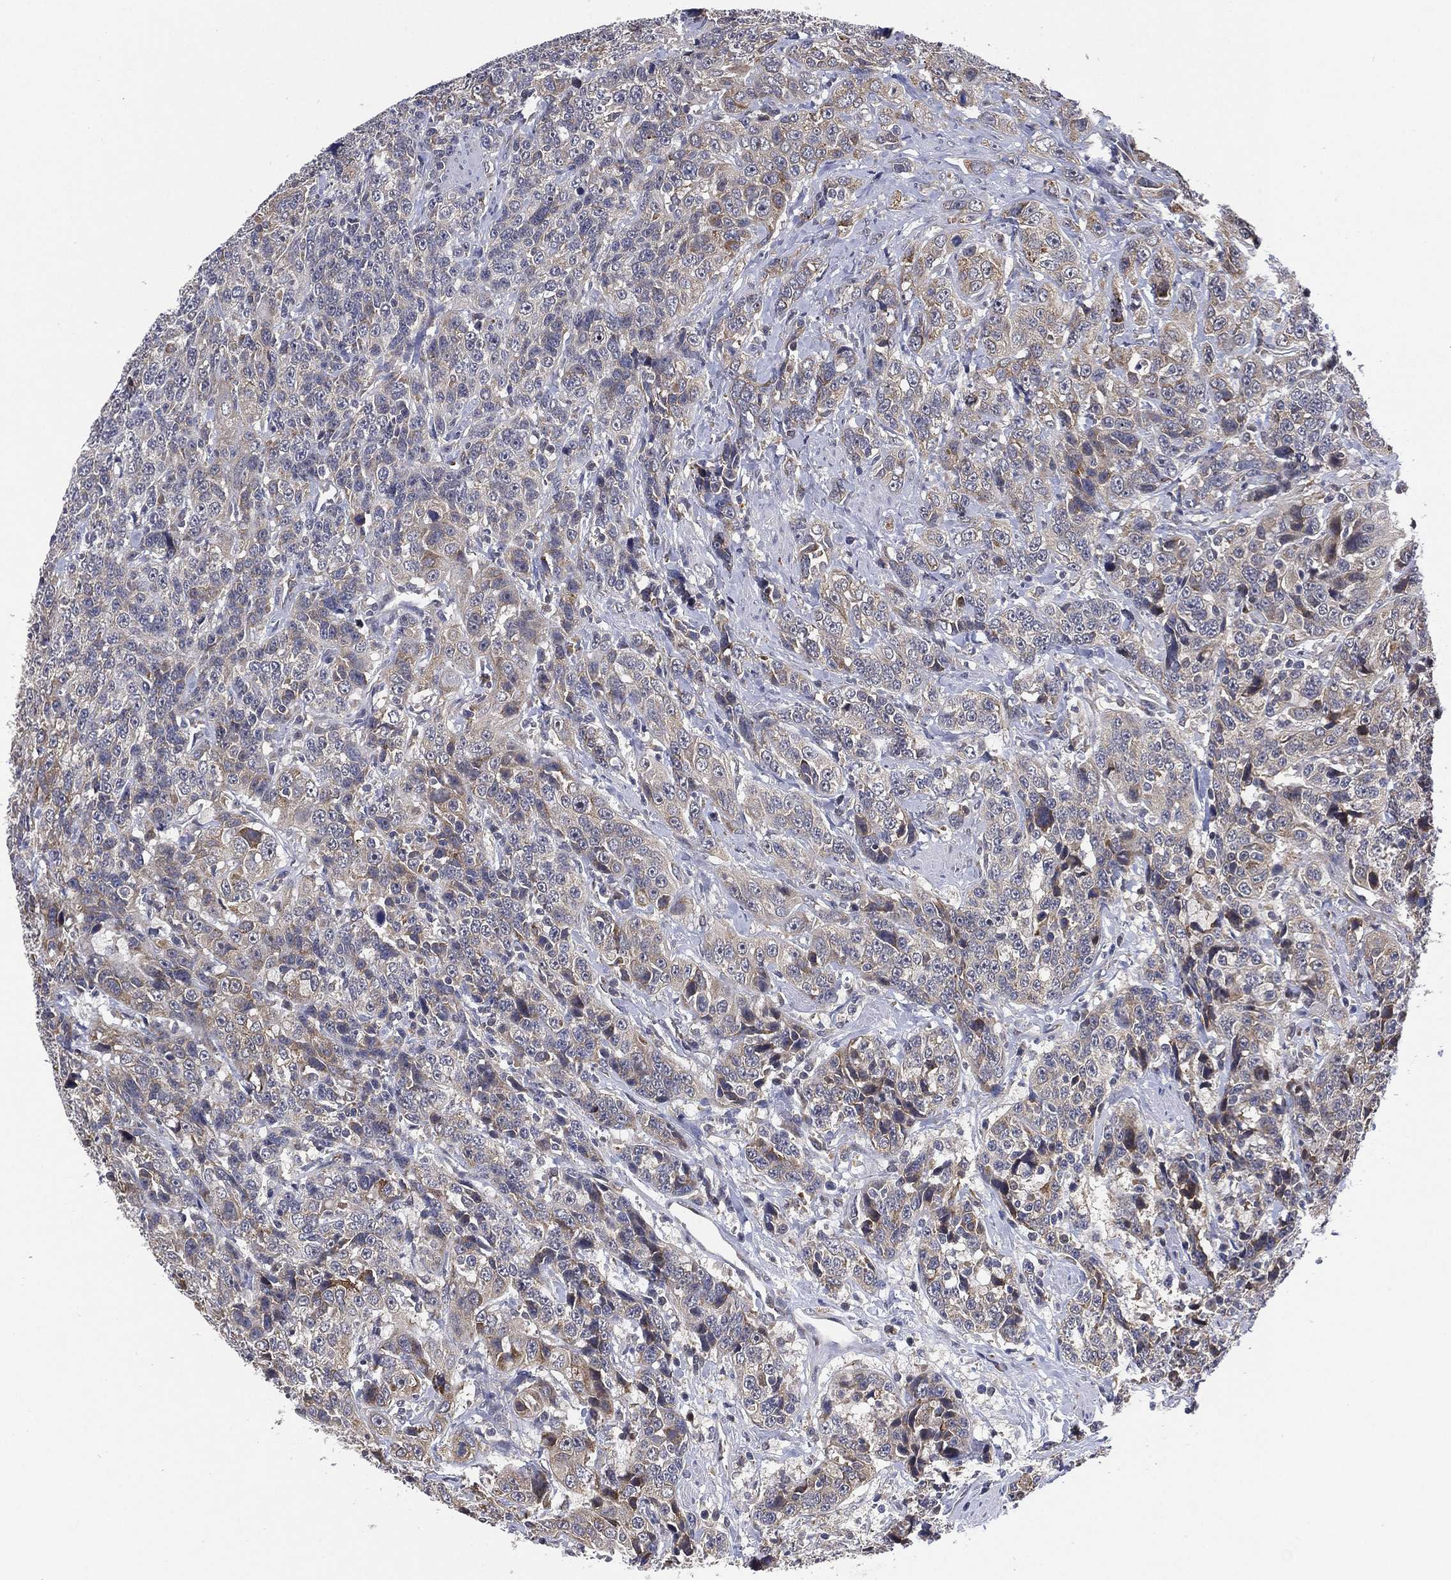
{"staining": {"intensity": "weak", "quantity": "<25%", "location": "cytoplasmic/membranous"}, "tissue": "urothelial cancer", "cell_type": "Tumor cells", "image_type": "cancer", "snomed": [{"axis": "morphology", "description": "Urothelial carcinoma, NOS"}, {"axis": "morphology", "description": "Urothelial carcinoma, High grade"}, {"axis": "topography", "description": "Urinary bladder"}], "caption": "High power microscopy photomicrograph of an immunohistochemistry (IHC) image of transitional cell carcinoma, revealing no significant positivity in tumor cells. (Stains: DAB immunohistochemistry (IHC) with hematoxylin counter stain, Microscopy: brightfield microscopy at high magnification).", "gene": "SELENOO", "patient": {"sex": "female", "age": 73}}